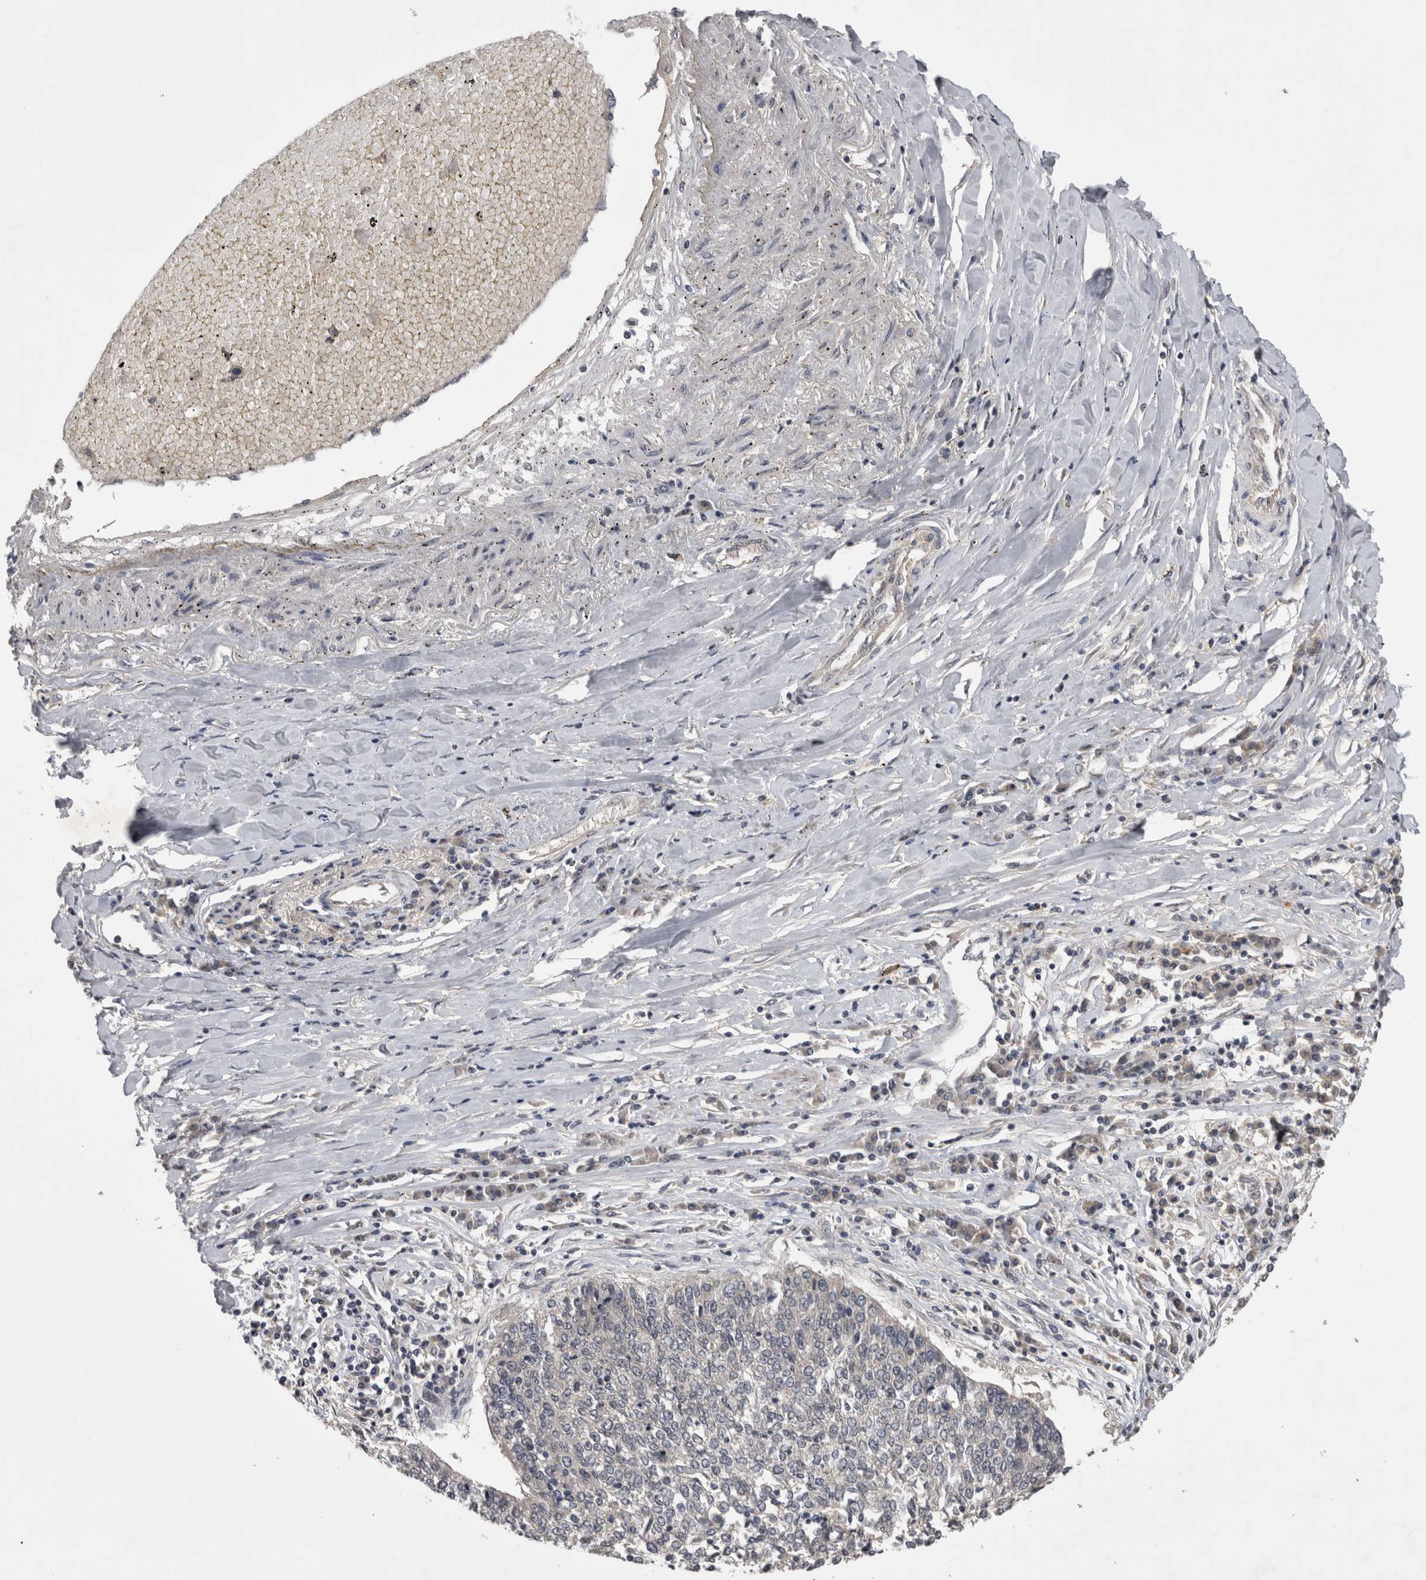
{"staining": {"intensity": "negative", "quantity": "none", "location": "none"}, "tissue": "lung cancer", "cell_type": "Tumor cells", "image_type": "cancer", "snomed": [{"axis": "morphology", "description": "Normal tissue, NOS"}, {"axis": "morphology", "description": "Squamous cell carcinoma, NOS"}, {"axis": "topography", "description": "Cartilage tissue"}, {"axis": "topography", "description": "Bronchus"}, {"axis": "topography", "description": "Lung"}, {"axis": "topography", "description": "Peripheral nerve tissue"}], "caption": "Lung squamous cell carcinoma was stained to show a protein in brown. There is no significant positivity in tumor cells.", "gene": "ZNF114", "patient": {"sex": "female", "age": 49}}